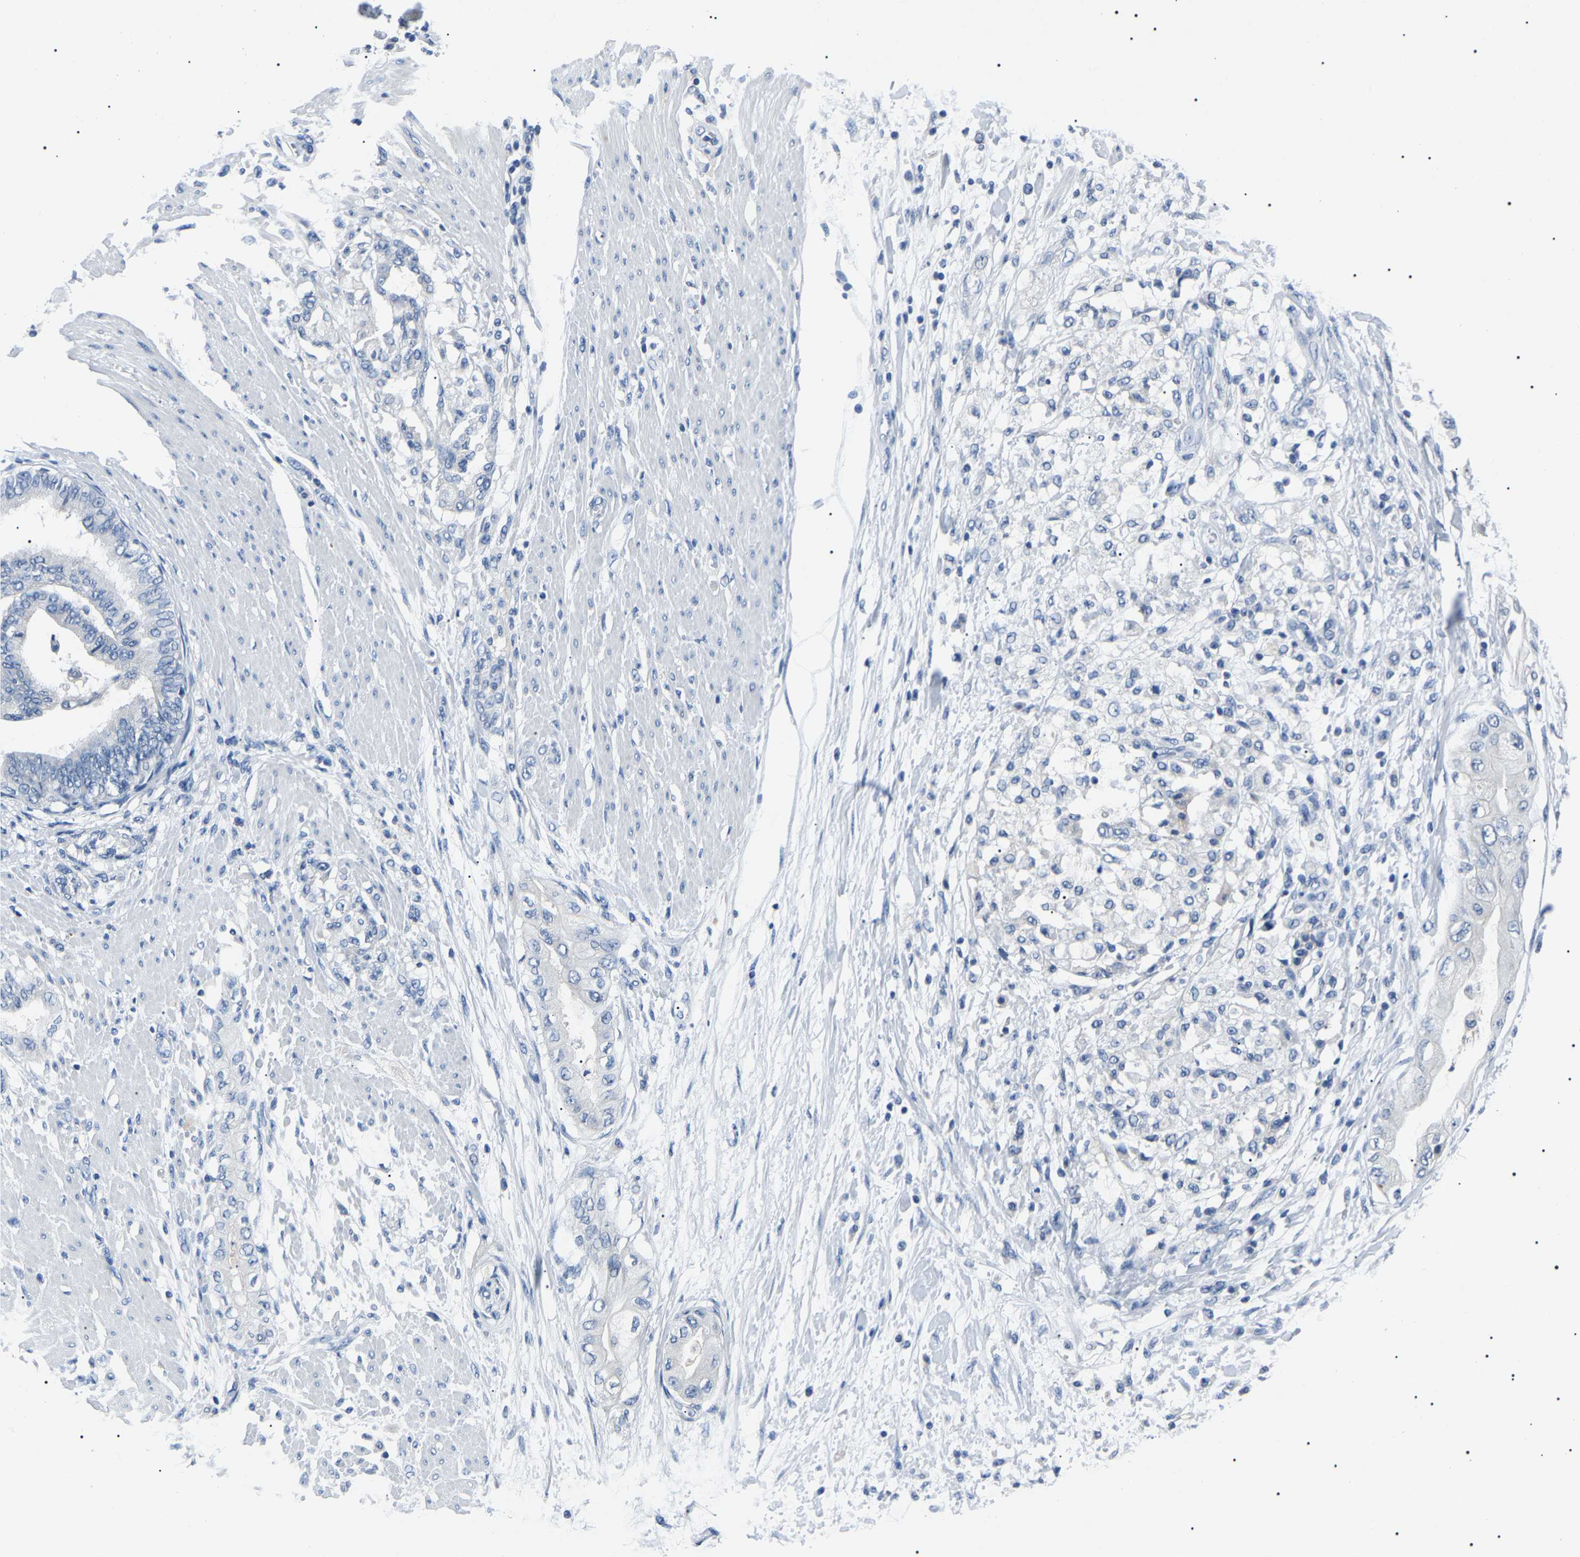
{"staining": {"intensity": "negative", "quantity": "none", "location": "none"}, "tissue": "adipose tissue", "cell_type": "Adipocytes", "image_type": "normal", "snomed": [{"axis": "morphology", "description": "Normal tissue, NOS"}, {"axis": "morphology", "description": "Adenocarcinoma, NOS"}, {"axis": "topography", "description": "Duodenum"}, {"axis": "topography", "description": "Peripheral nerve tissue"}], "caption": "Immunohistochemical staining of benign human adipose tissue demonstrates no significant expression in adipocytes. Brightfield microscopy of immunohistochemistry stained with DAB (brown) and hematoxylin (blue), captured at high magnification.", "gene": "KLK15", "patient": {"sex": "female", "age": 60}}